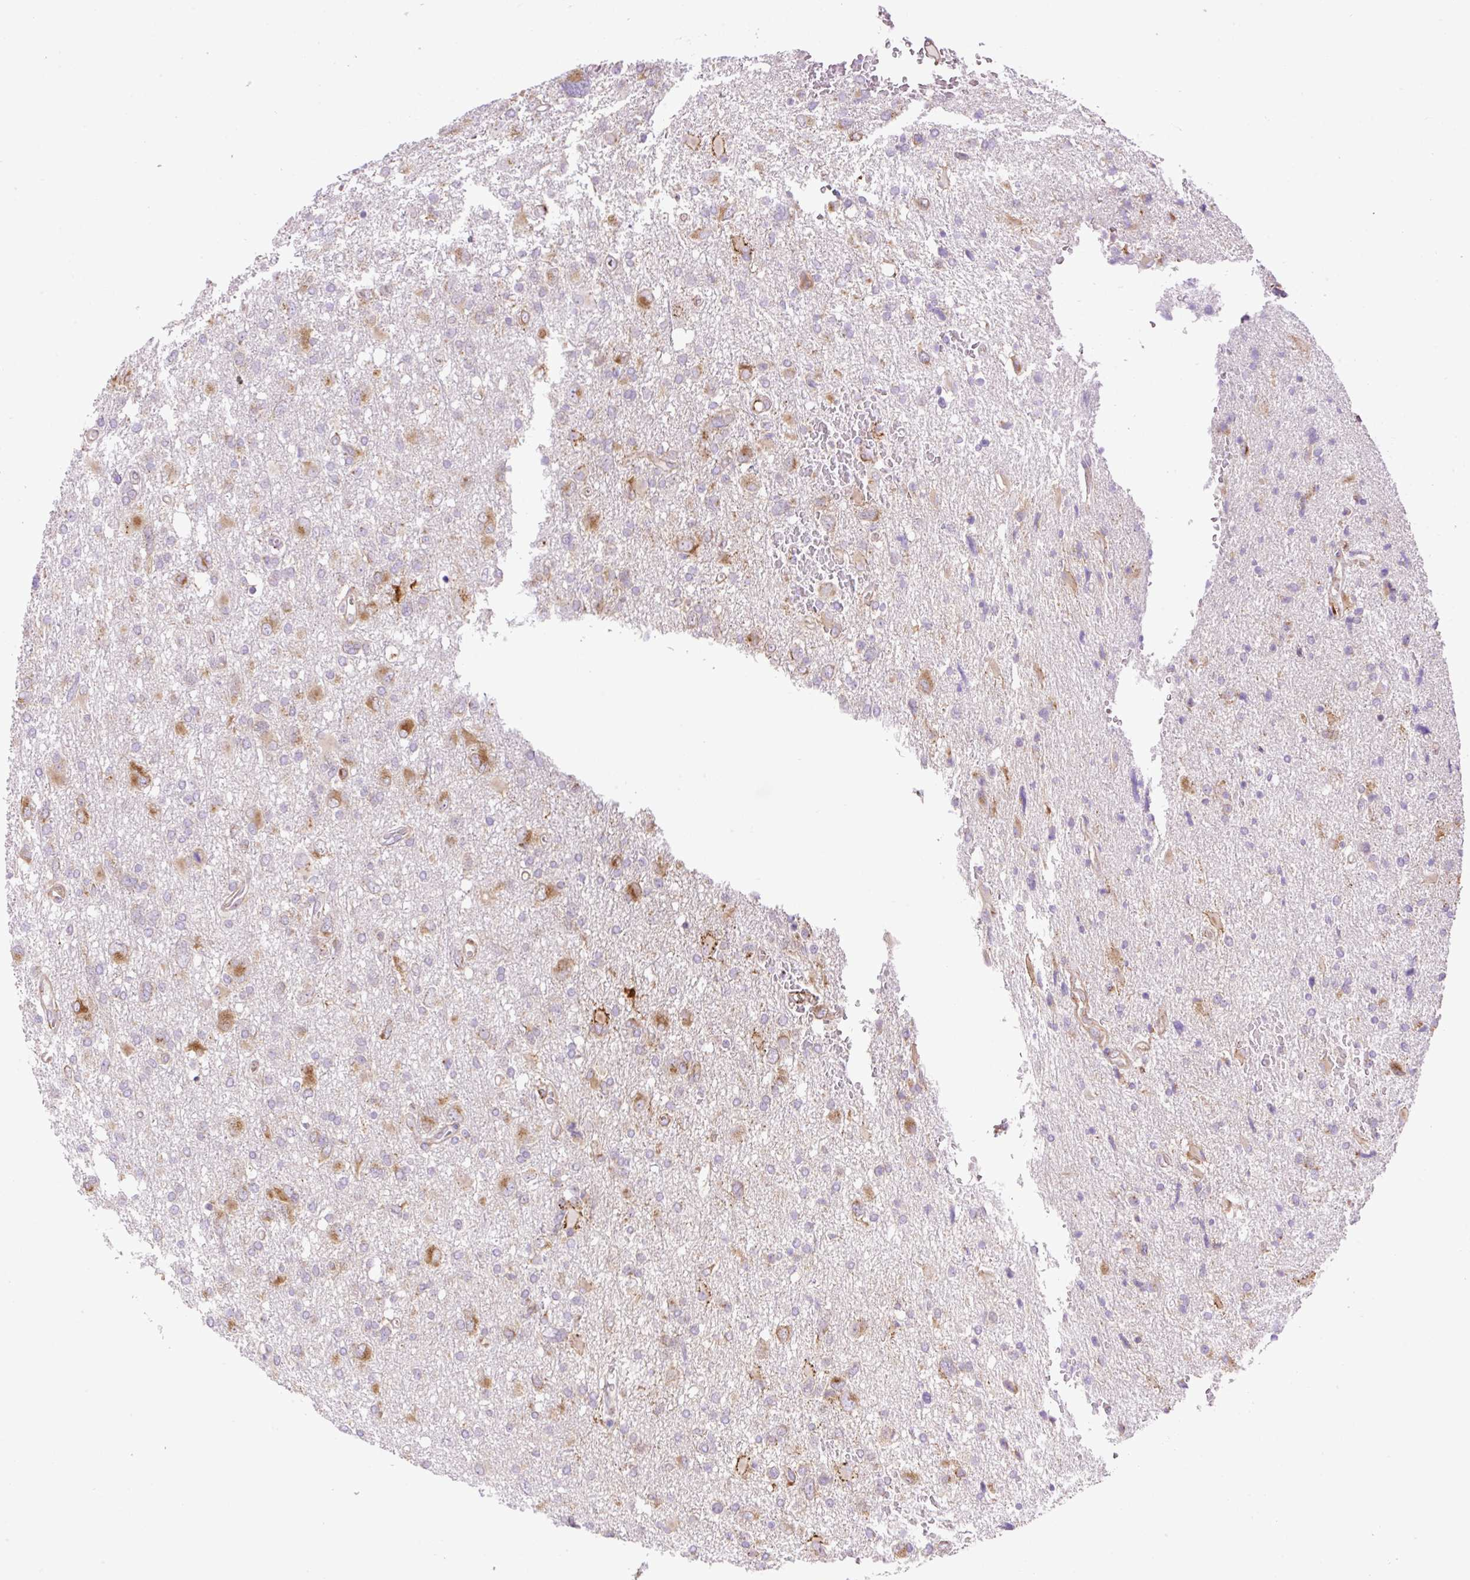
{"staining": {"intensity": "moderate", "quantity": "<25%", "location": "cytoplasmic/membranous"}, "tissue": "glioma", "cell_type": "Tumor cells", "image_type": "cancer", "snomed": [{"axis": "morphology", "description": "Glioma, malignant, High grade"}, {"axis": "topography", "description": "Brain"}], "caption": "A high-resolution micrograph shows IHC staining of malignant glioma (high-grade), which shows moderate cytoplasmic/membranous staining in about <25% of tumor cells. The staining was performed using DAB to visualize the protein expression in brown, while the nuclei were stained in blue with hematoxylin (Magnification: 20x).", "gene": "RAB30", "patient": {"sex": "male", "age": 61}}